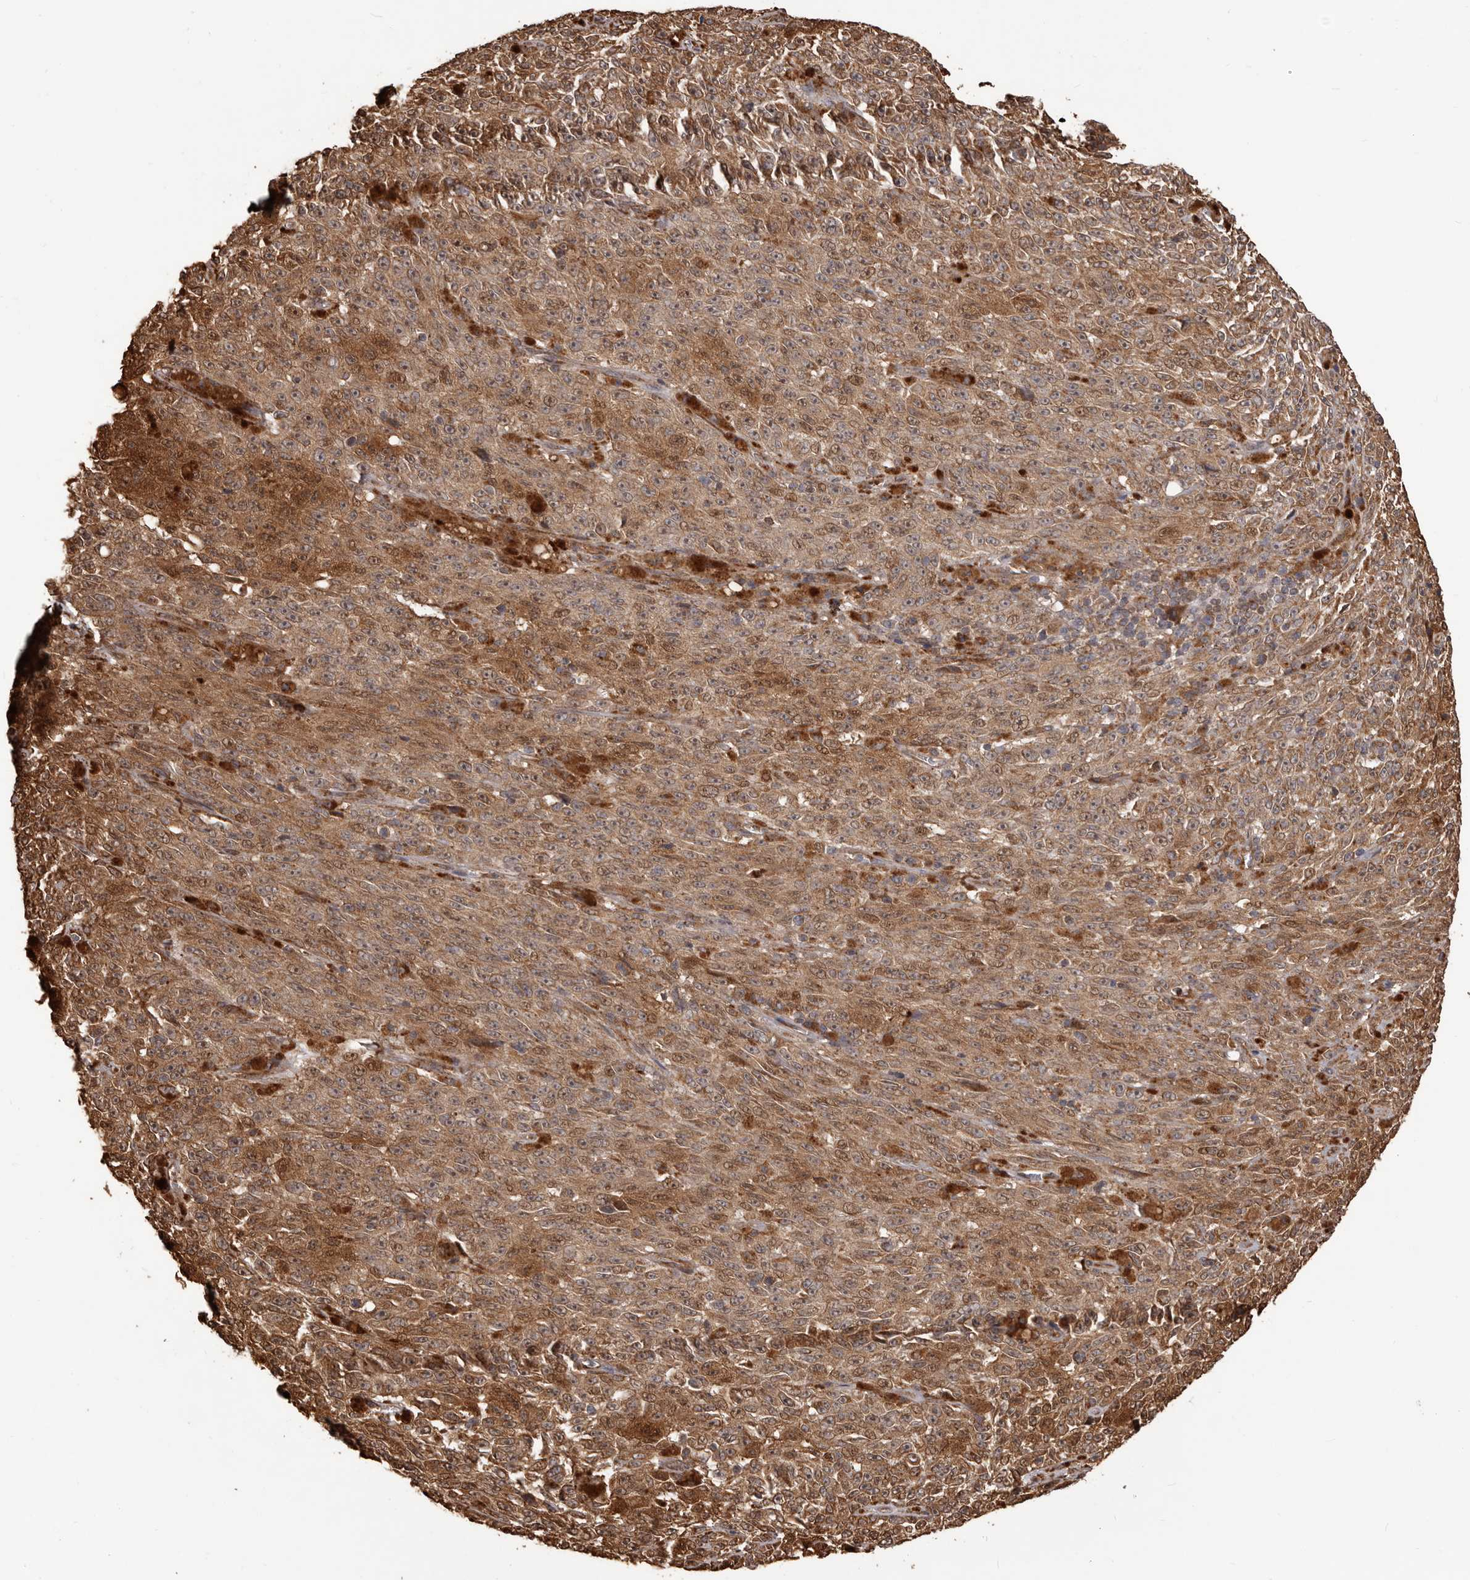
{"staining": {"intensity": "moderate", "quantity": ">75%", "location": "cytoplasmic/membranous"}, "tissue": "melanoma", "cell_type": "Tumor cells", "image_type": "cancer", "snomed": [{"axis": "morphology", "description": "Malignant melanoma, NOS"}, {"axis": "topography", "description": "Skin"}], "caption": "Protein staining of malignant melanoma tissue demonstrates moderate cytoplasmic/membranous expression in about >75% of tumor cells.", "gene": "MTO1", "patient": {"sex": "female", "age": 82}}